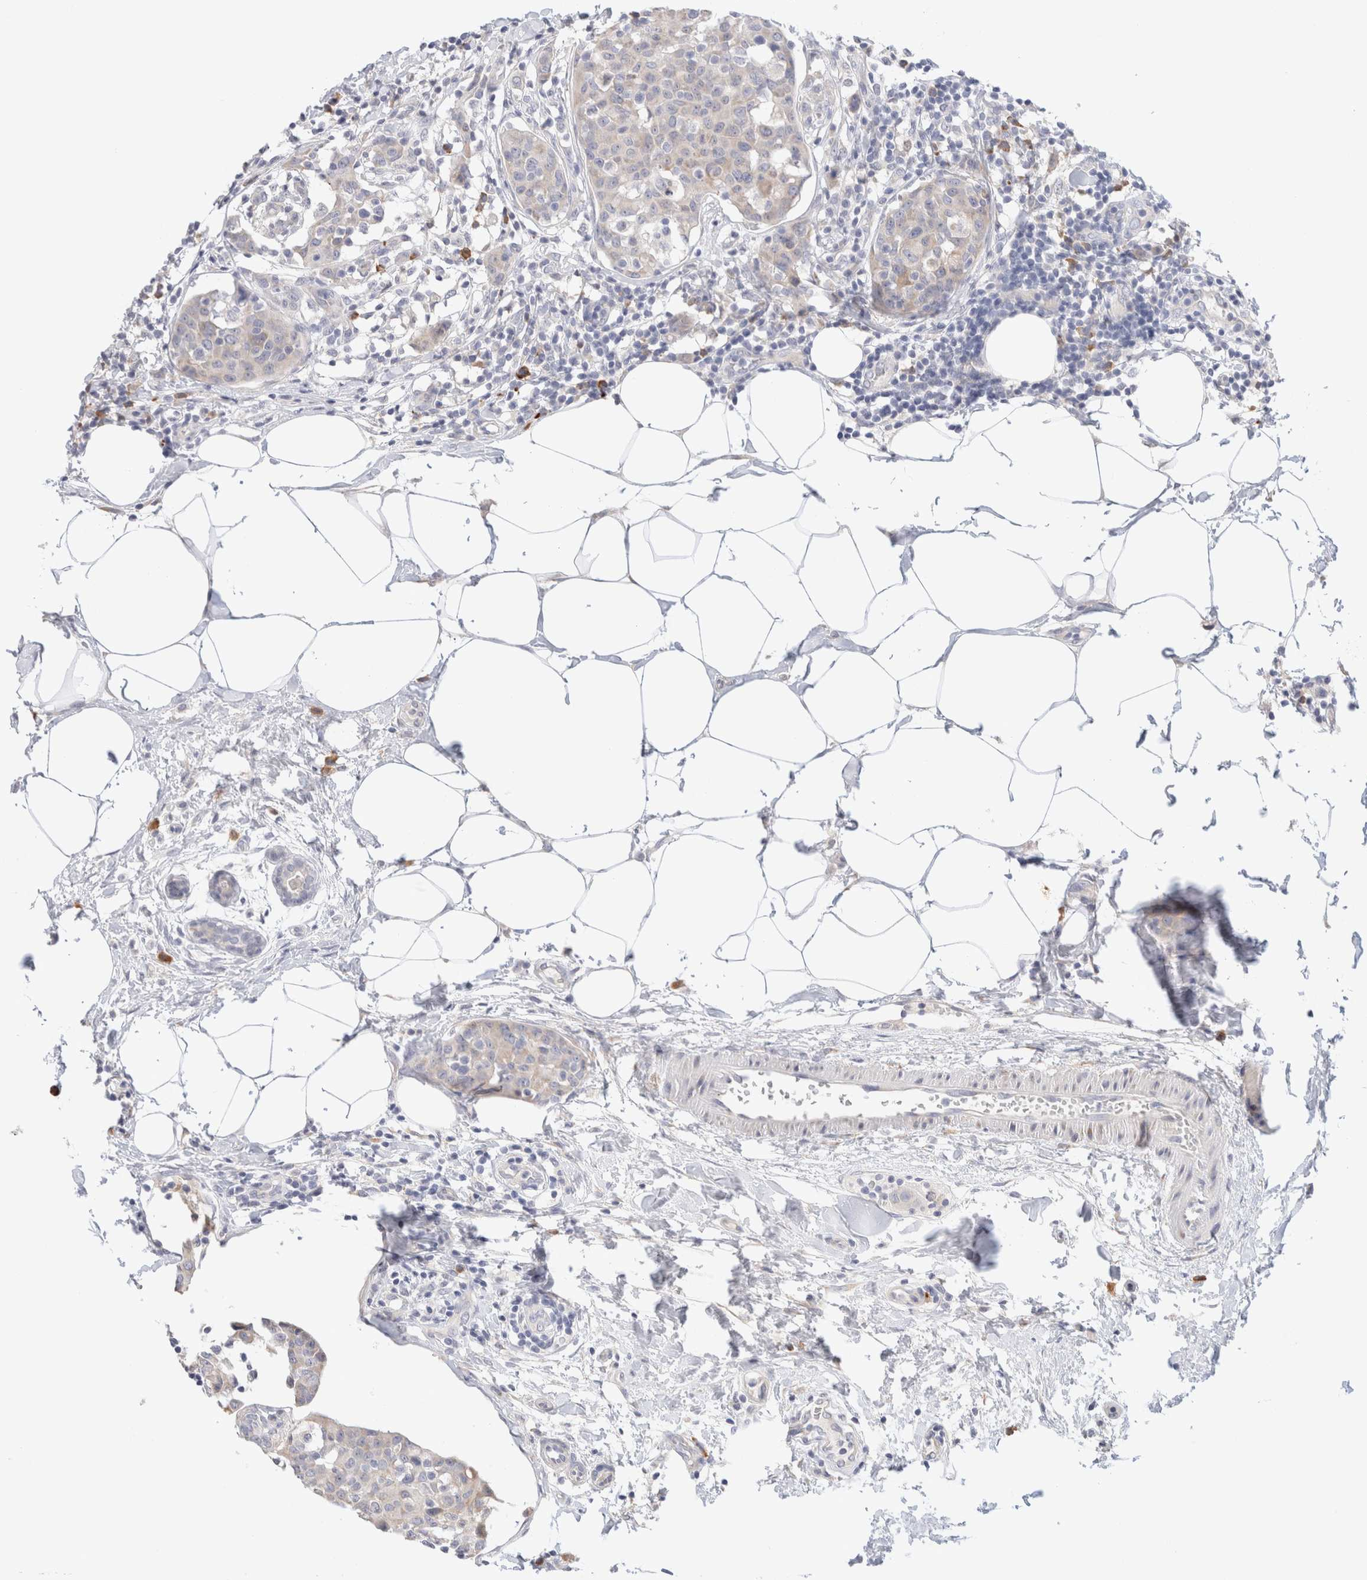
{"staining": {"intensity": "negative", "quantity": "none", "location": "none"}, "tissue": "breast cancer", "cell_type": "Tumor cells", "image_type": "cancer", "snomed": [{"axis": "morphology", "description": "Normal tissue, NOS"}, {"axis": "morphology", "description": "Duct carcinoma"}, {"axis": "topography", "description": "Breast"}], "caption": "The IHC image has no significant expression in tumor cells of breast invasive ductal carcinoma tissue.", "gene": "GADD45G", "patient": {"sex": "female", "age": 37}}